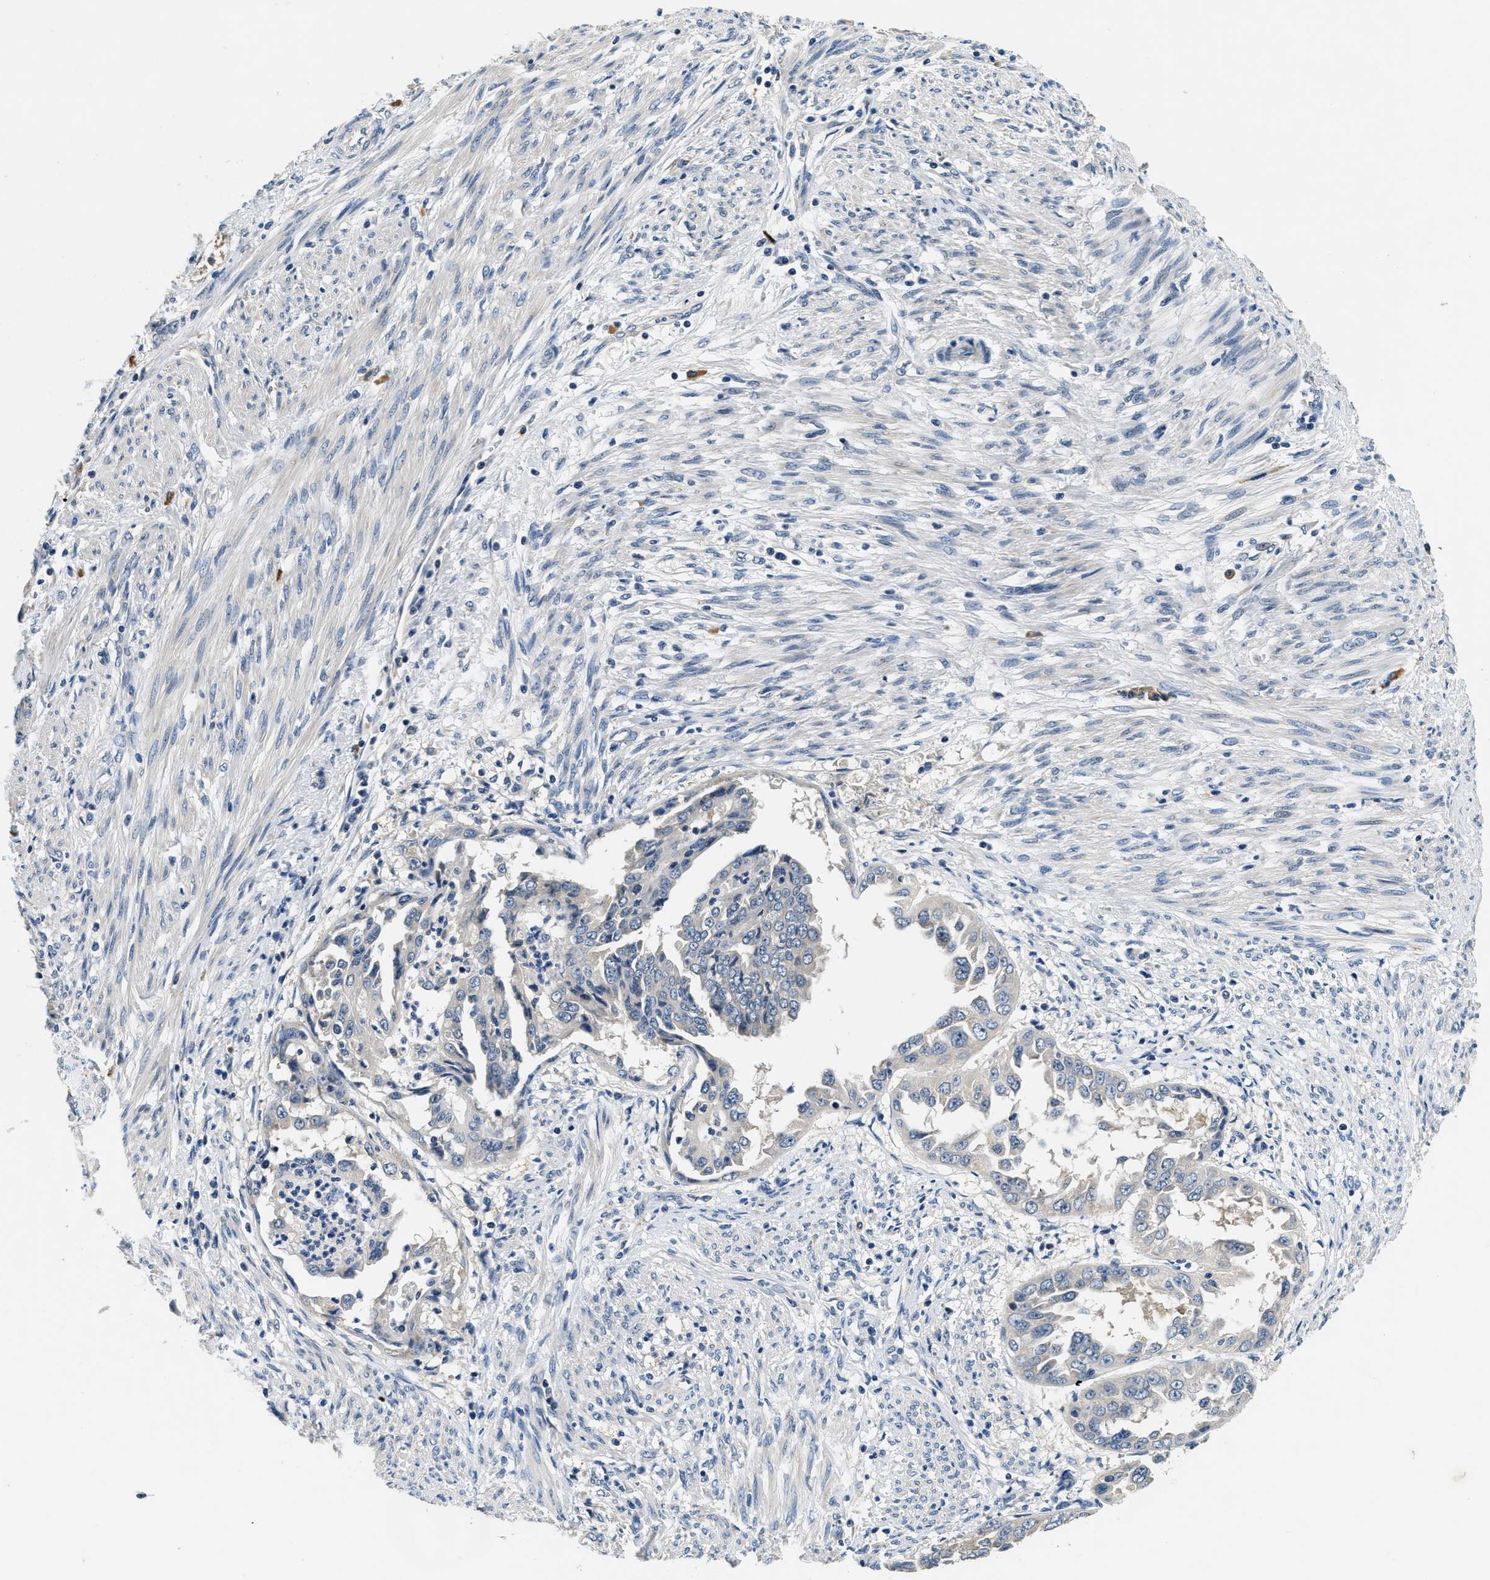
{"staining": {"intensity": "negative", "quantity": "none", "location": "none"}, "tissue": "endometrial cancer", "cell_type": "Tumor cells", "image_type": "cancer", "snomed": [{"axis": "morphology", "description": "Adenocarcinoma, NOS"}, {"axis": "topography", "description": "Endometrium"}], "caption": "The IHC photomicrograph has no significant expression in tumor cells of endometrial cancer tissue.", "gene": "ALDH3A2", "patient": {"sex": "female", "age": 85}}